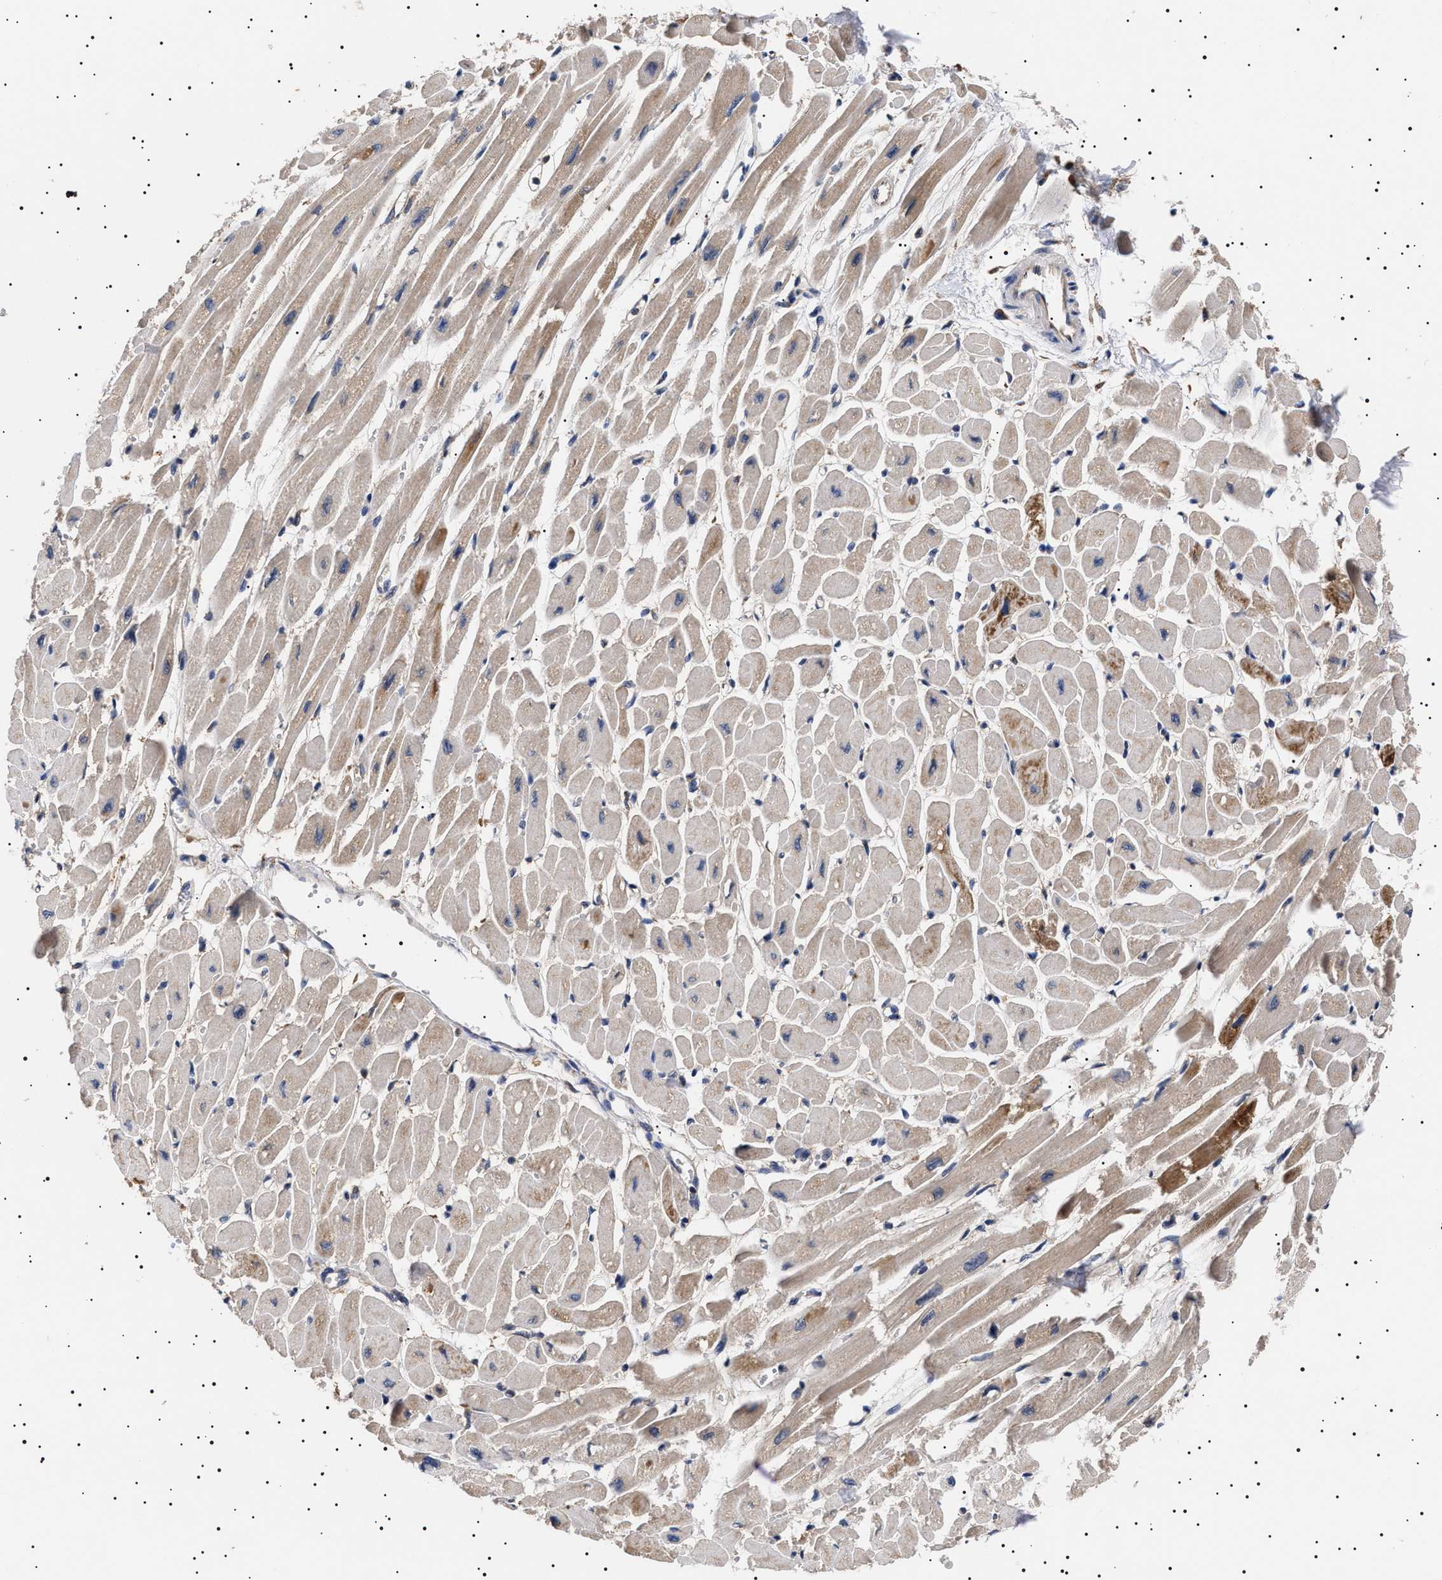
{"staining": {"intensity": "weak", "quantity": "25%-75%", "location": "cytoplasmic/membranous"}, "tissue": "heart muscle", "cell_type": "Cardiomyocytes", "image_type": "normal", "snomed": [{"axis": "morphology", "description": "Normal tissue, NOS"}, {"axis": "topography", "description": "Heart"}], "caption": "Protein staining of benign heart muscle displays weak cytoplasmic/membranous positivity in about 25%-75% of cardiomyocytes.", "gene": "KRBA1", "patient": {"sex": "female", "age": 54}}